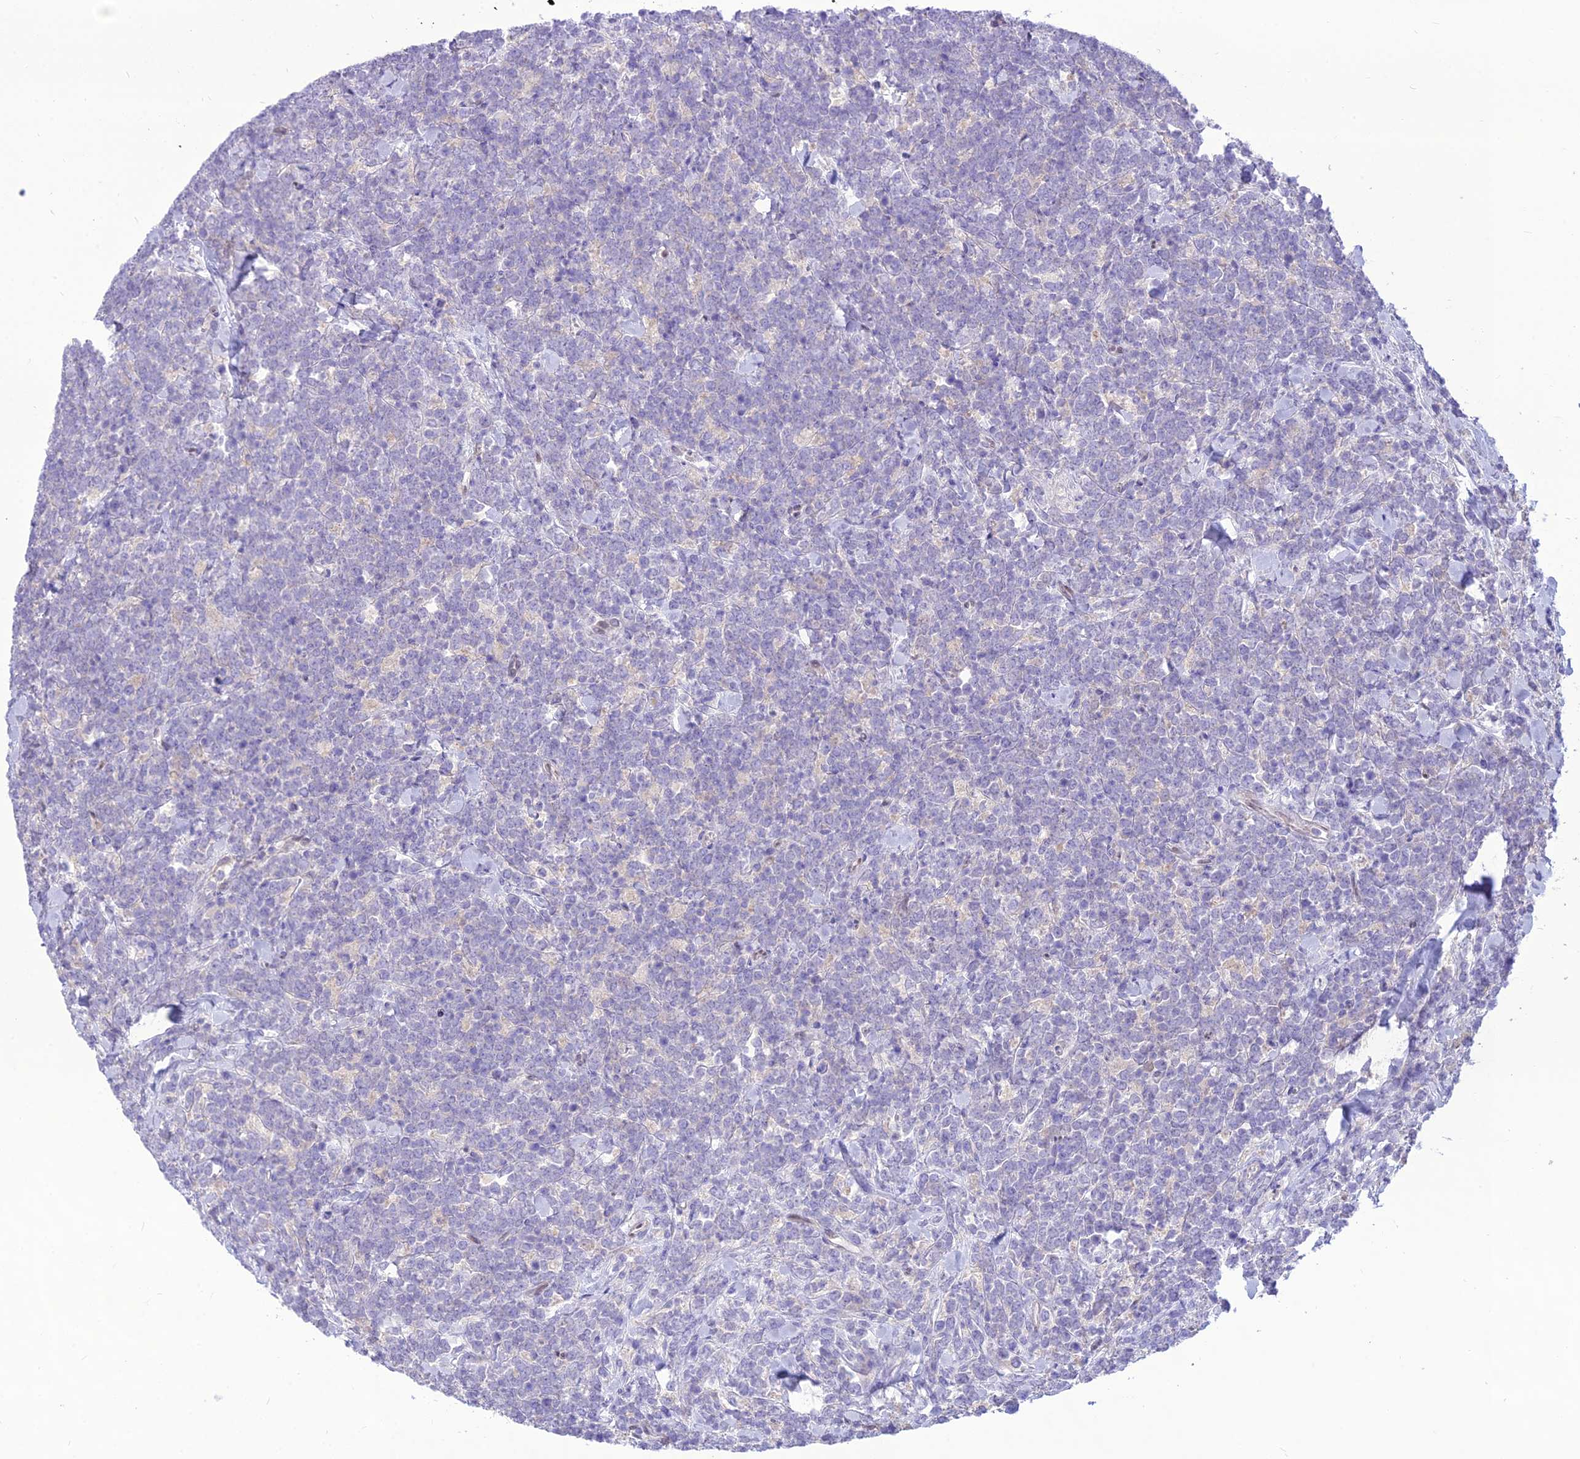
{"staining": {"intensity": "negative", "quantity": "none", "location": "none"}, "tissue": "lymphoma", "cell_type": "Tumor cells", "image_type": "cancer", "snomed": [{"axis": "morphology", "description": "Malignant lymphoma, non-Hodgkin's type, High grade"}, {"axis": "topography", "description": "Small intestine"}], "caption": "Tumor cells are negative for protein expression in human lymphoma. Brightfield microscopy of IHC stained with DAB (3,3'-diaminobenzidine) (brown) and hematoxylin (blue), captured at high magnification.", "gene": "NOVA2", "patient": {"sex": "male", "age": 8}}